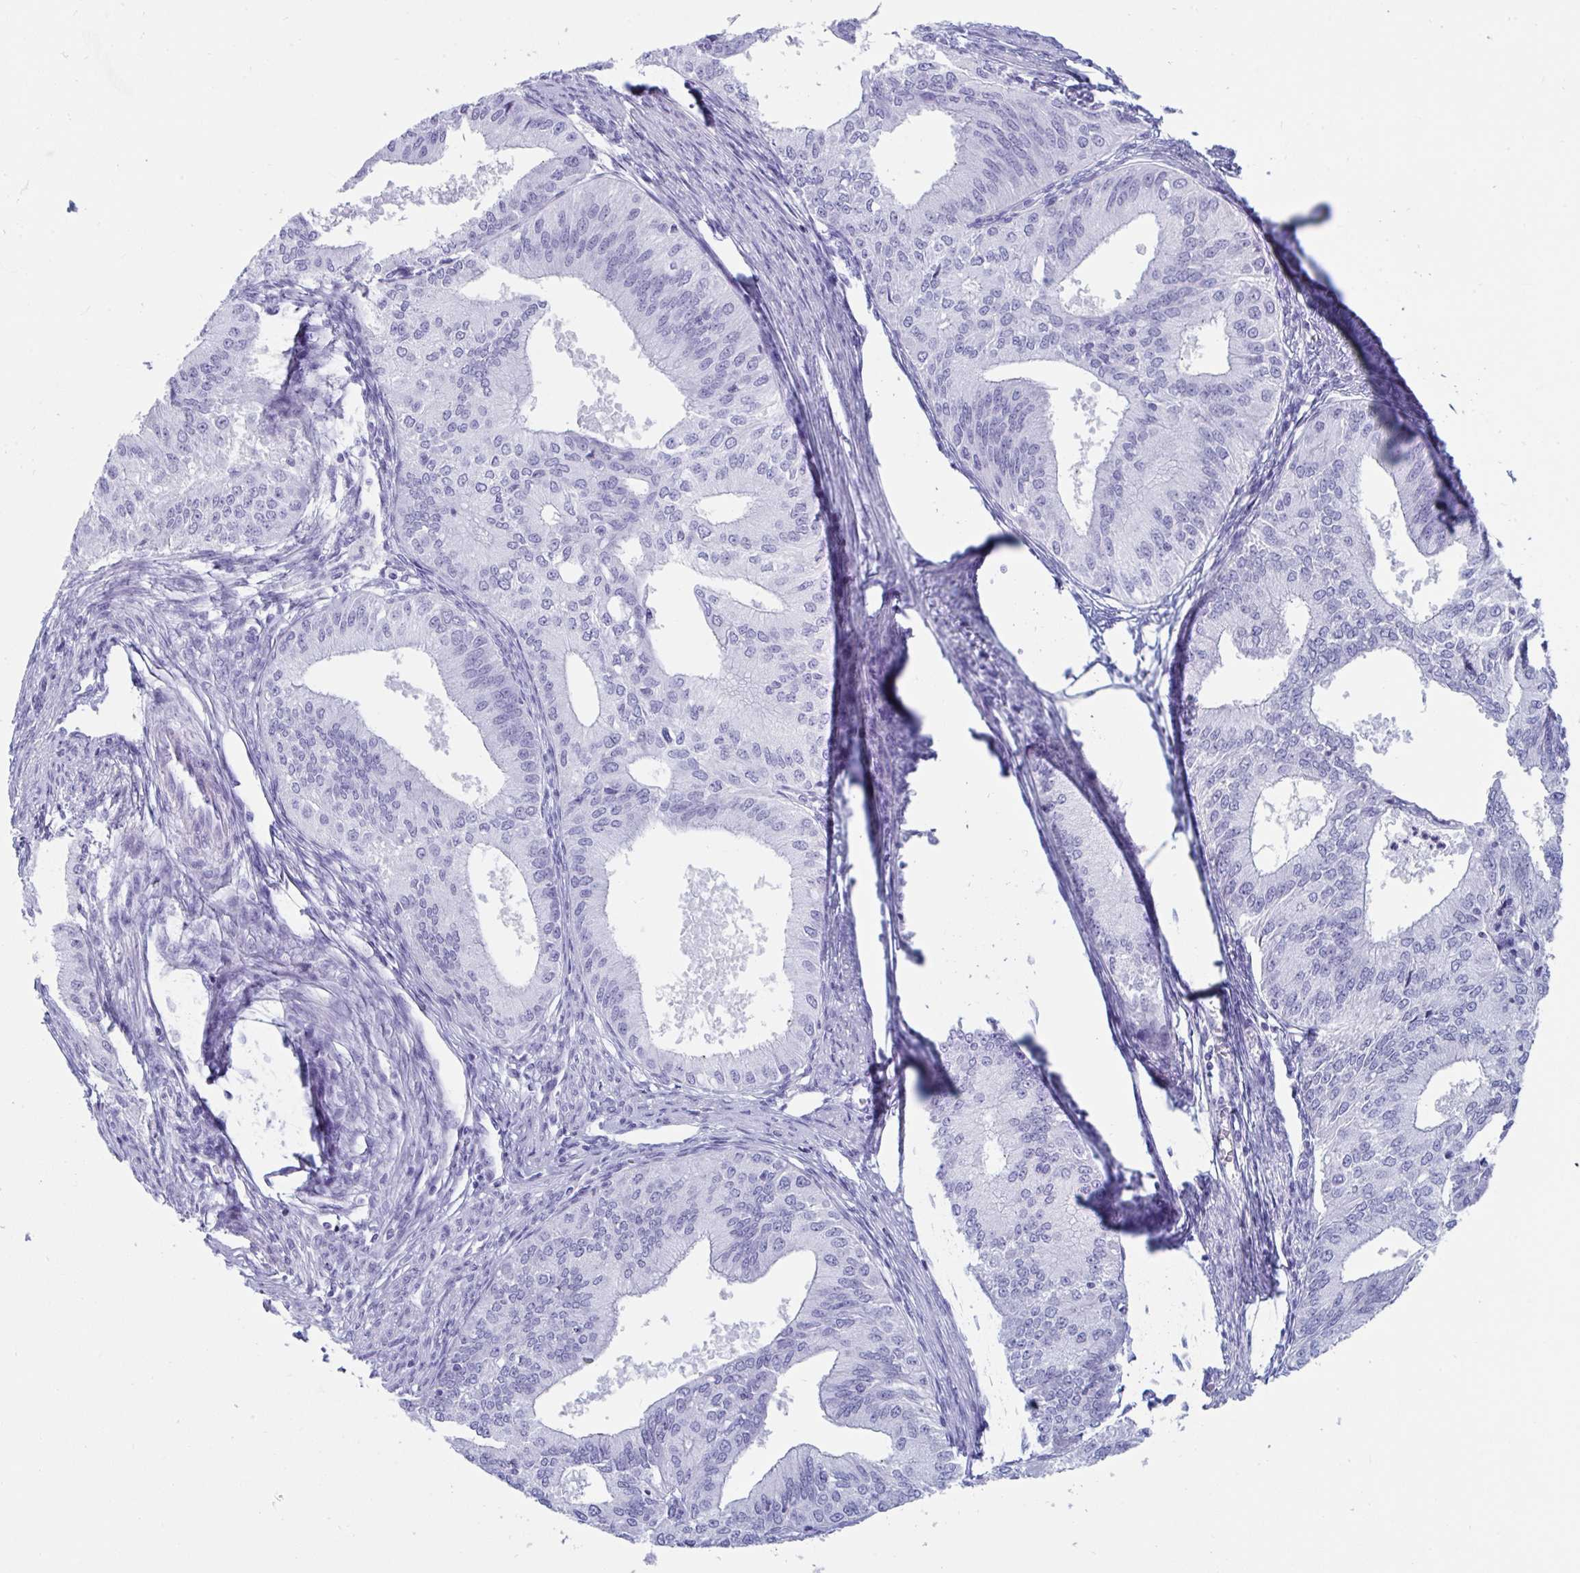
{"staining": {"intensity": "negative", "quantity": "none", "location": "none"}, "tissue": "endometrial cancer", "cell_type": "Tumor cells", "image_type": "cancer", "snomed": [{"axis": "morphology", "description": "Adenocarcinoma, NOS"}, {"axis": "topography", "description": "Endometrium"}], "caption": "A high-resolution image shows immunohistochemistry staining of endometrial cancer, which shows no significant expression in tumor cells. Nuclei are stained in blue.", "gene": "GKN2", "patient": {"sex": "female", "age": 50}}